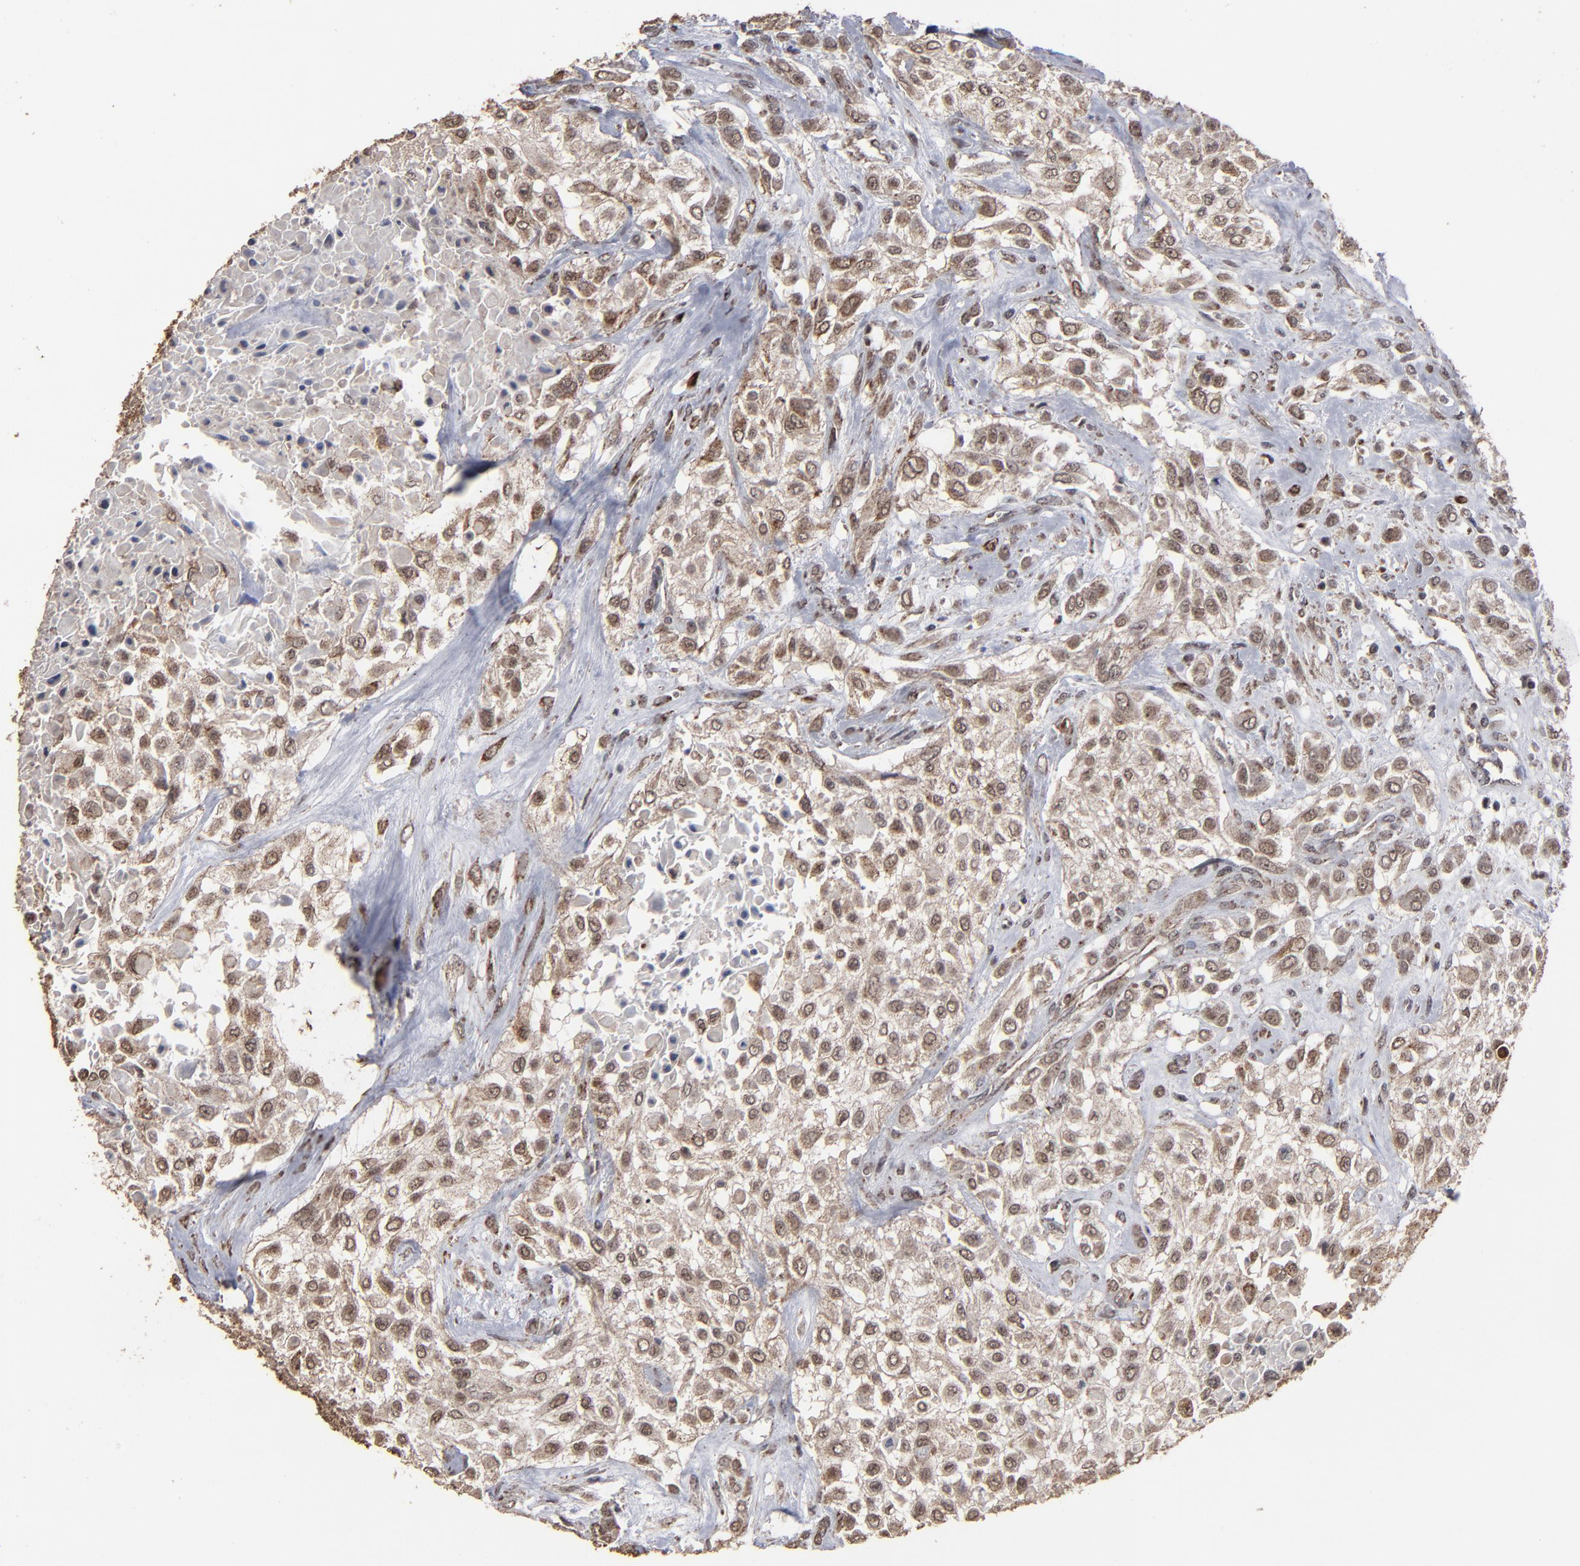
{"staining": {"intensity": "weak", "quantity": "25%-75%", "location": "cytoplasmic/membranous,nuclear"}, "tissue": "urothelial cancer", "cell_type": "Tumor cells", "image_type": "cancer", "snomed": [{"axis": "morphology", "description": "Urothelial carcinoma, High grade"}, {"axis": "topography", "description": "Urinary bladder"}], "caption": "Urothelial cancer was stained to show a protein in brown. There is low levels of weak cytoplasmic/membranous and nuclear staining in about 25%-75% of tumor cells. The staining was performed using DAB (3,3'-diaminobenzidine), with brown indicating positive protein expression. Nuclei are stained blue with hematoxylin.", "gene": "BNIP3", "patient": {"sex": "male", "age": 57}}